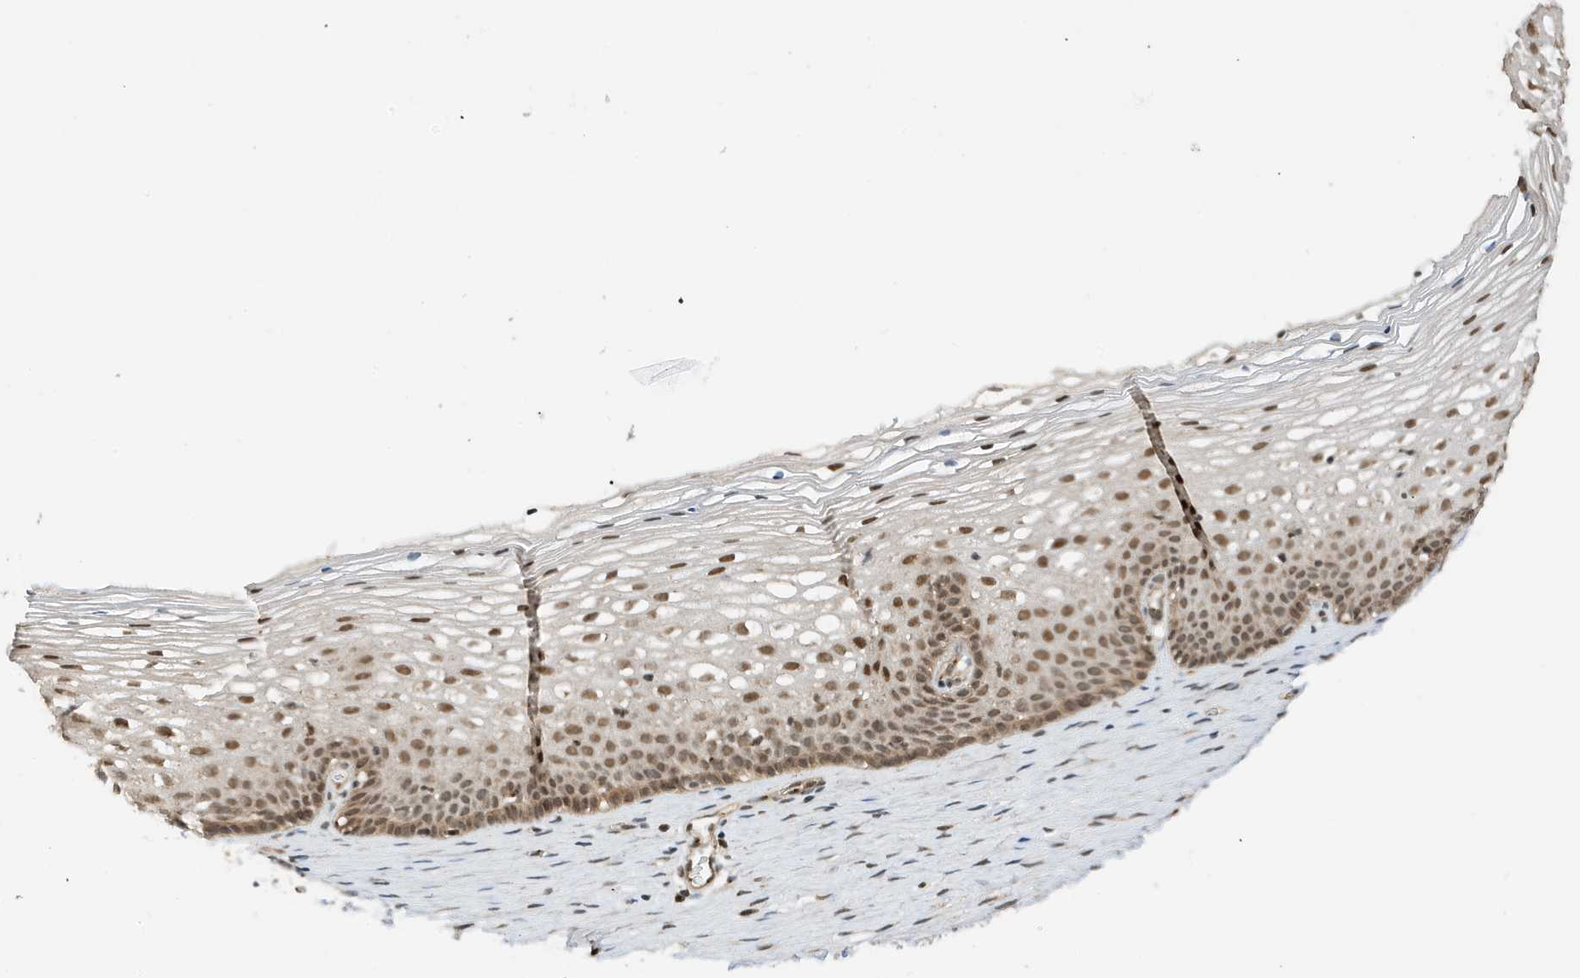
{"staining": {"intensity": "weak", "quantity": "25%-75%", "location": "nuclear"}, "tissue": "cervix", "cell_type": "Glandular cells", "image_type": "normal", "snomed": [{"axis": "morphology", "description": "Normal tissue, NOS"}, {"axis": "topography", "description": "Cervix"}], "caption": "The image exhibits a brown stain indicating the presence of a protein in the nuclear of glandular cells in cervix.", "gene": "MAST3", "patient": {"sex": "female", "age": 33}}